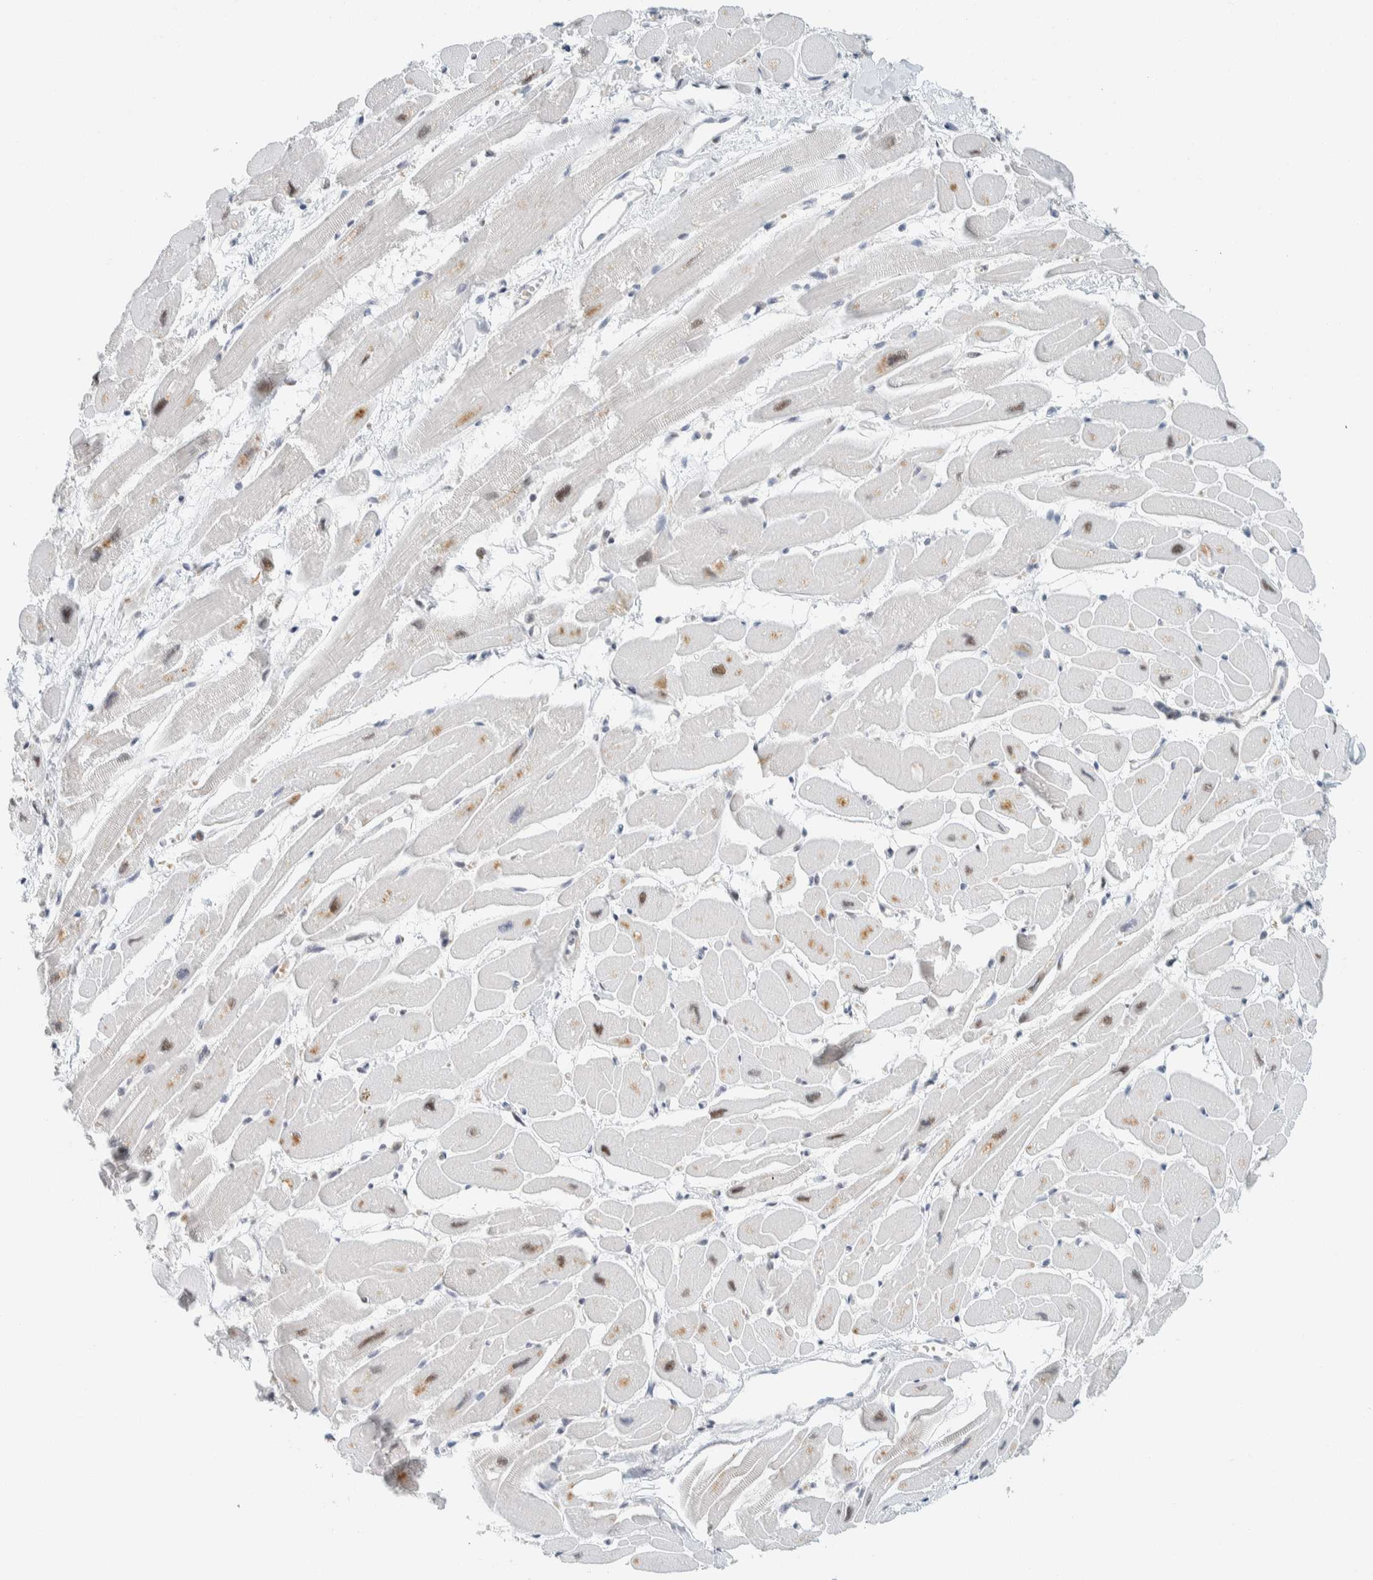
{"staining": {"intensity": "moderate", "quantity": "25%-75%", "location": "nuclear"}, "tissue": "heart muscle", "cell_type": "Cardiomyocytes", "image_type": "normal", "snomed": [{"axis": "morphology", "description": "Normal tissue, NOS"}, {"axis": "topography", "description": "Heart"}], "caption": "Immunohistochemical staining of unremarkable heart muscle shows moderate nuclear protein staining in approximately 25%-75% of cardiomyocytes. (DAB IHC with brightfield microscopy, high magnification).", "gene": "ZNF683", "patient": {"sex": "female", "age": 54}}